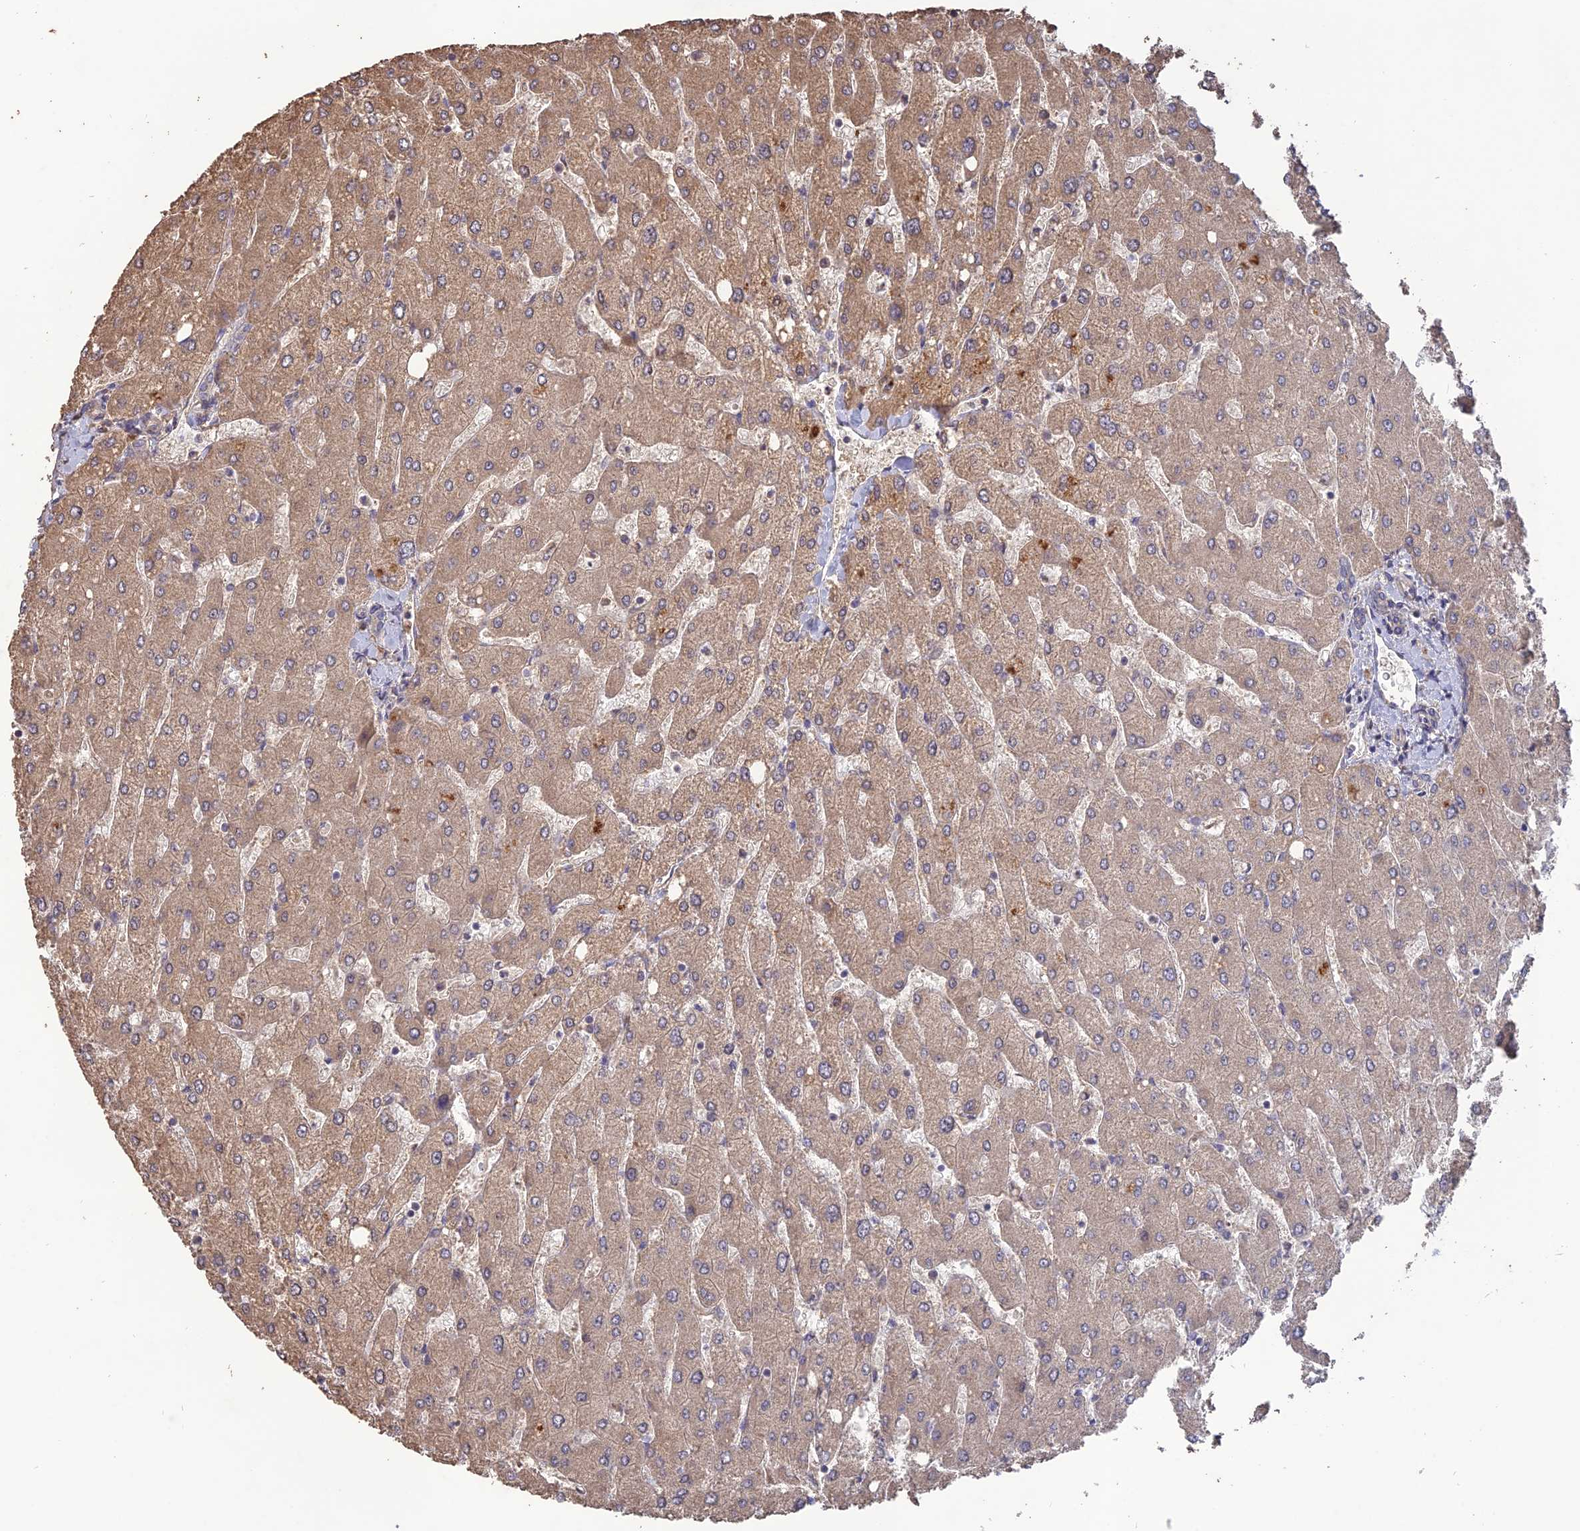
{"staining": {"intensity": "negative", "quantity": "none", "location": "none"}, "tissue": "liver", "cell_type": "Cholangiocytes", "image_type": "normal", "snomed": [{"axis": "morphology", "description": "Normal tissue, NOS"}, {"axis": "topography", "description": "Liver"}], "caption": "Cholangiocytes are negative for protein expression in unremarkable human liver.", "gene": "LAYN", "patient": {"sex": "male", "age": 55}}